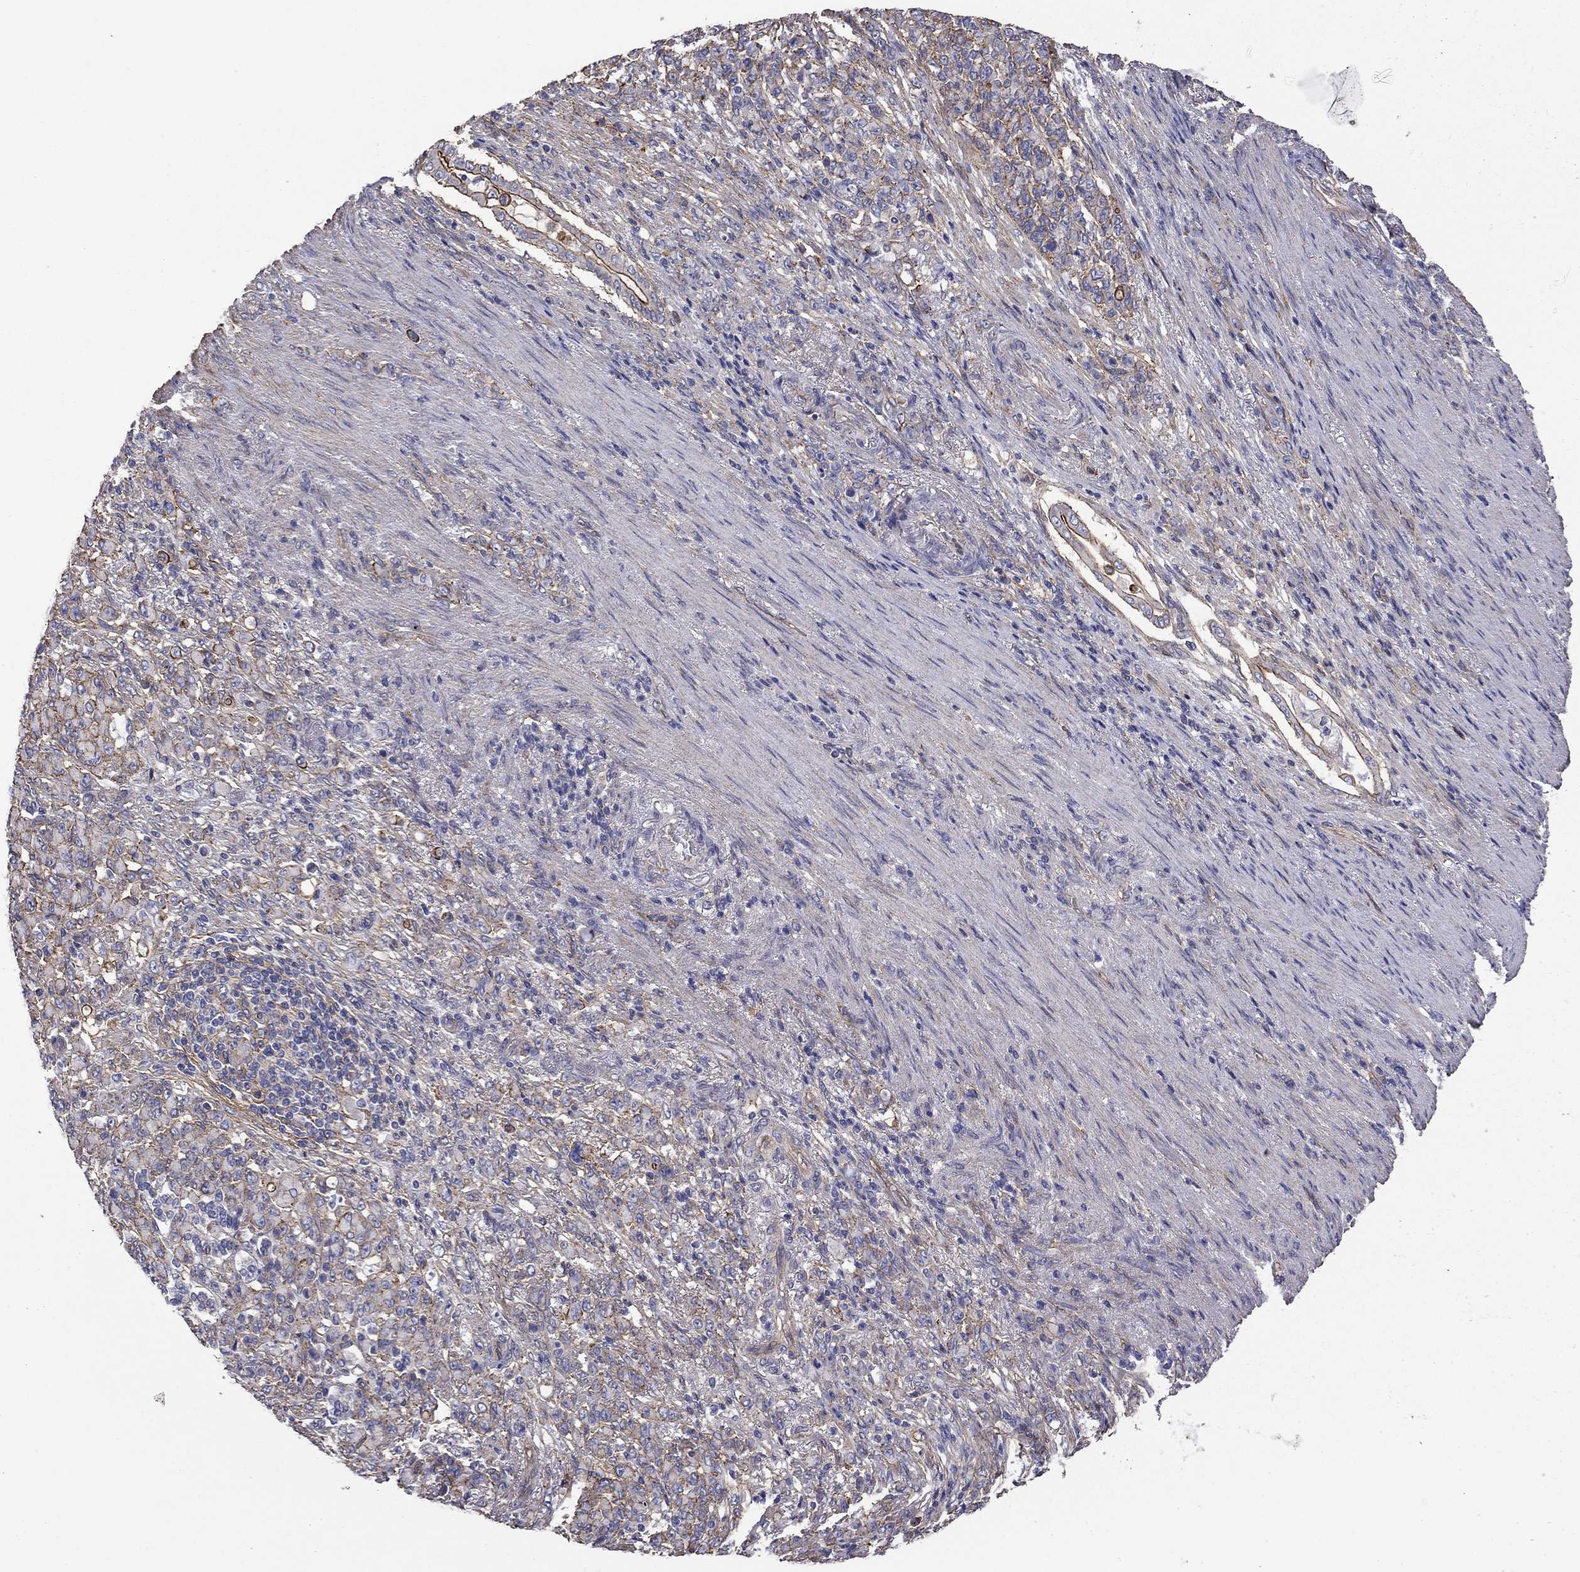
{"staining": {"intensity": "moderate", "quantity": "<25%", "location": "cytoplasmic/membranous"}, "tissue": "stomach cancer", "cell_type": "Tumor cells", "image_type": "cancer", "snomed": [{"axis": "morphology", "description": "Normal tissue, NOS"}, {"axis": "morphology", "description": "Adenocarcinoma, NOS"}, {"axis": "topography", "description": "Stomach"}], "caption": "This is a histology image of IHC staining of stomach cancer, which shows moderate expression in the cytoplasmic/membranous of tumor cells.", "gene": "TCHH", "patient": {"sex": "female", "age": 79}}